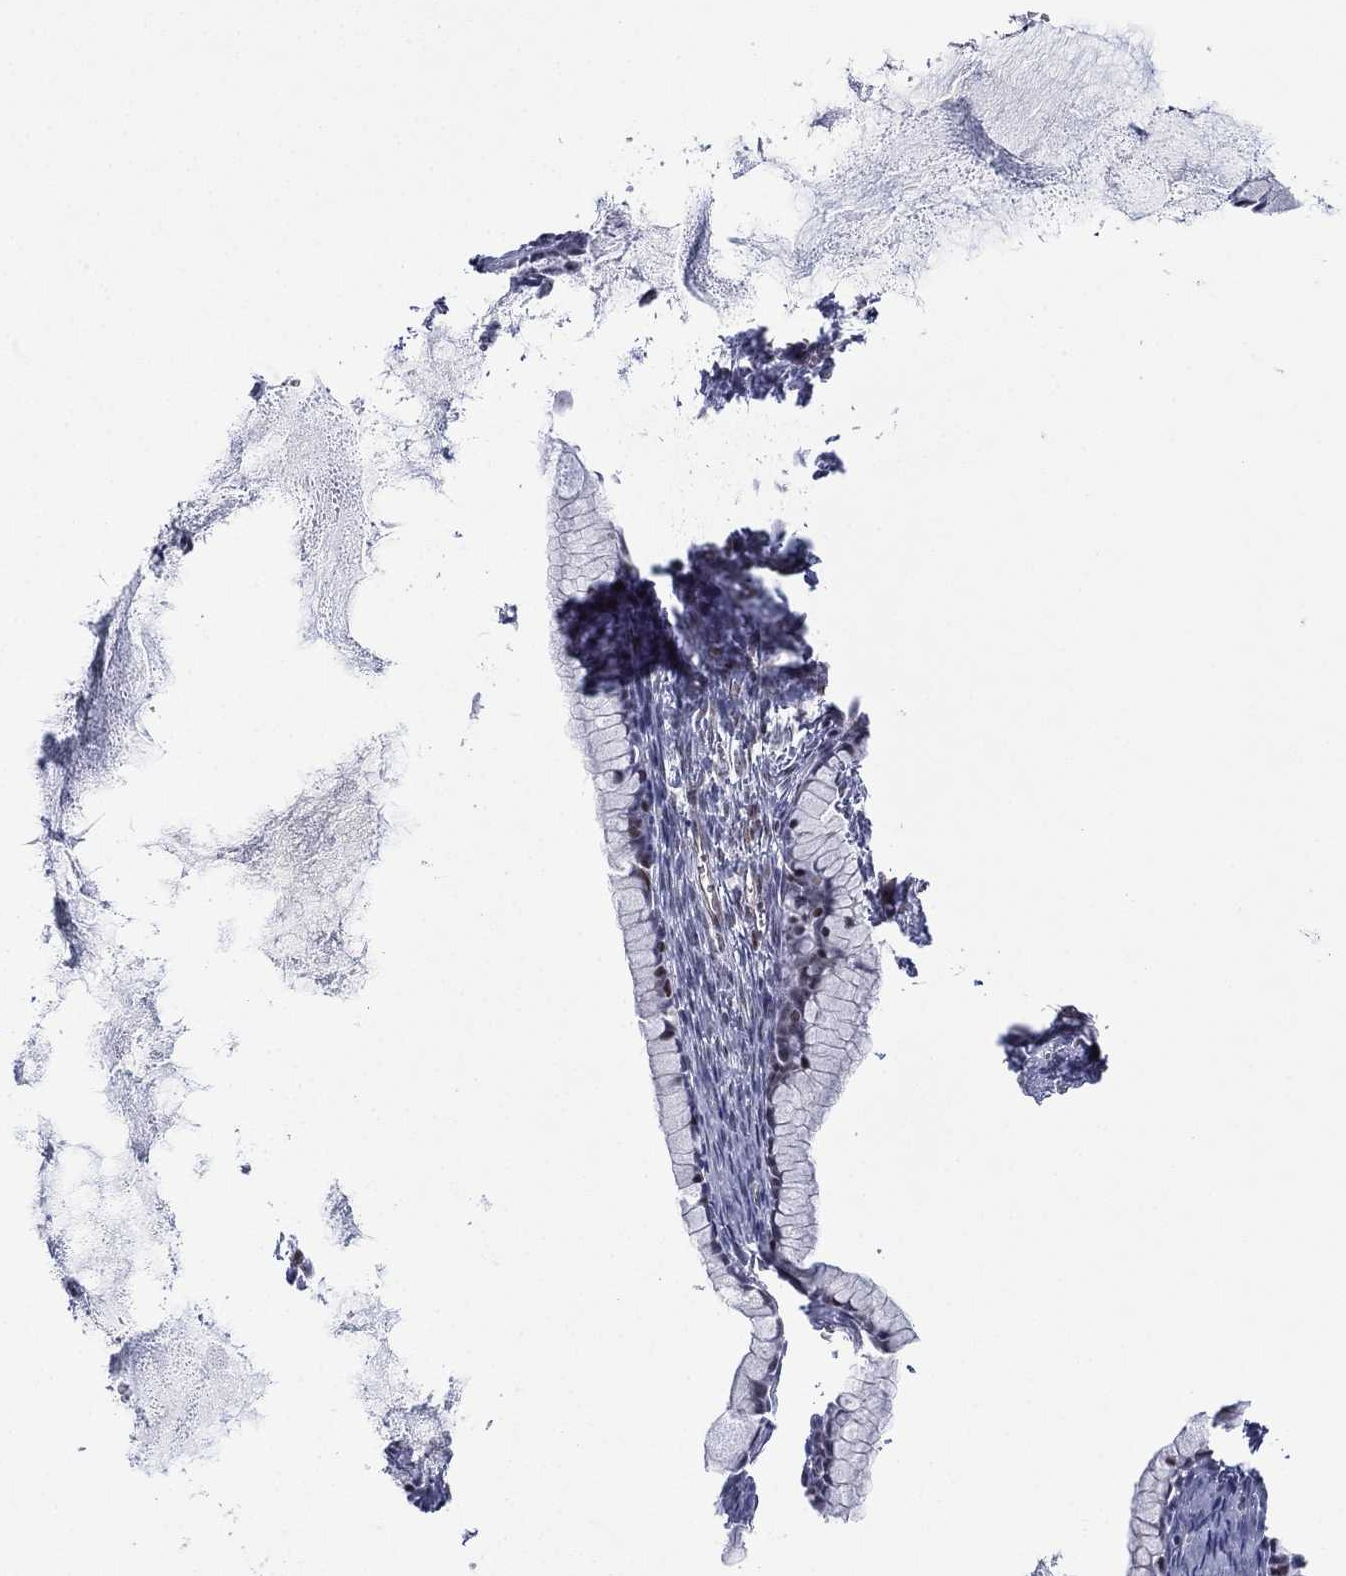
{"staining": {"intensity": "negative", "quantity": "none", "location": "none"}, "tissue": "ovarian cancer", "cell_type": "Tumor cells", "image_type": "cancer", "snomed": [{"axis": "morphology", "description": "Cystadenocarcinoma, mucinous, NOS"}, {"axis": "topography", "description": "Ovary"}], "caption": "IHC photomicrograph of neoplastic tissue: human ovarian mucinous cystadenocarcinoma stained with DAB displays no significant protein staining in tumor cells.", "gene": "GSE1", "patient": {"sex": "female", "age": 41}}